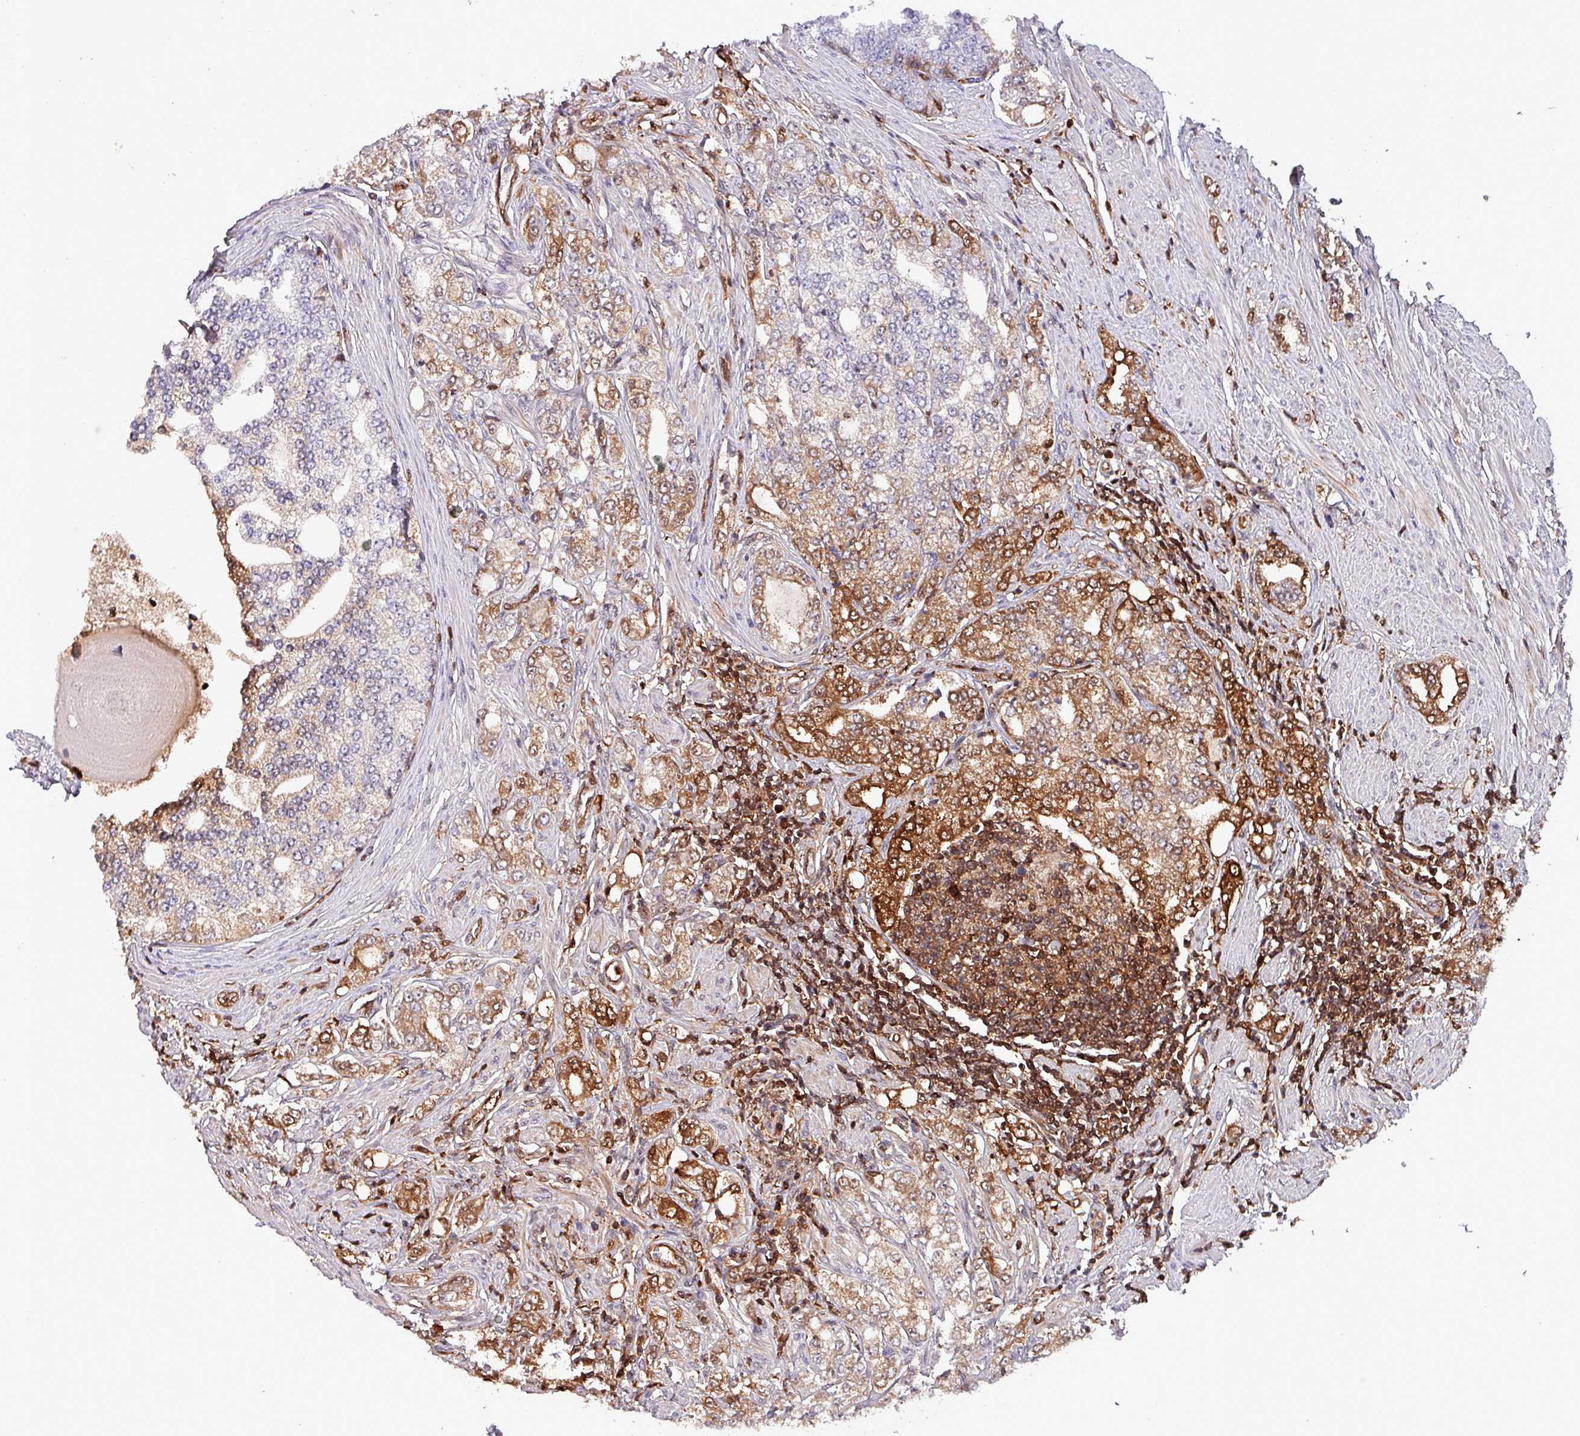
{"staining": {"intensity": "strong", "quantity": "25%-75%", "location": "cytoplasmic/membranous,nuclear"}, "tissue": "prostate cancer", "cell_type": "Tumor cells", "image_type": "cancer", "snomed": [{"axis": "morphology", "description": "Adenocarcinoma, High grade"}, {"axis": "topography", "description": "Prostate"}], "caption": "Protein analysis of high-grade adenocarcinoma (prostate) tissue shows strong cytoplasmic/membranous and nuclear expression in about 25%-75% of tumor cells.", "gene": "PSMB8", "patient": {"sex": "male", "age": 64}}